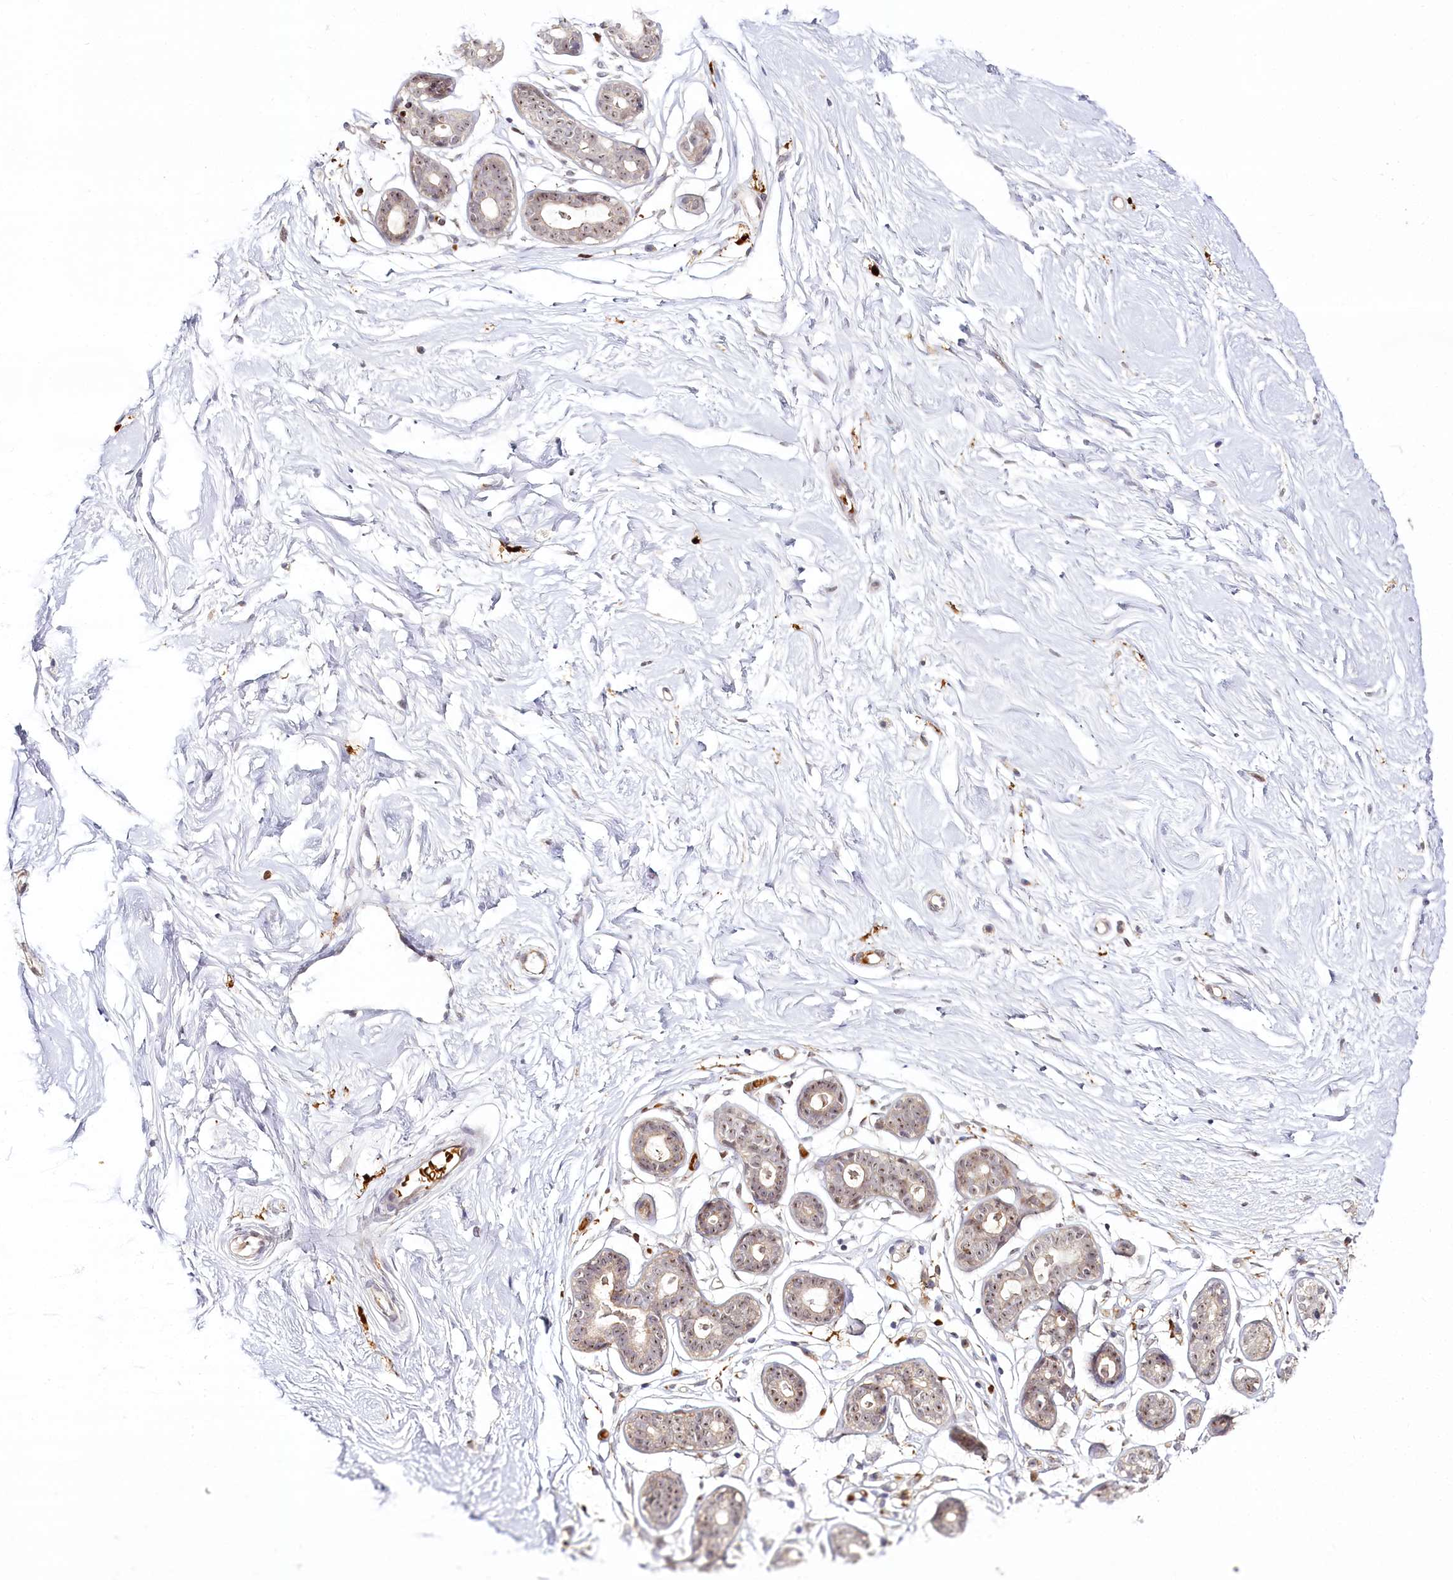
{"staining": {"intensity": "weak", "quantity": "25%-75%", "location": "nuclear"}, "tissue": "breast", "cell_type": "Adipocytes", "image_type": "normal", "snomed": [{"axis": "morphology", "description": "Normal tissue, NOS"}, {"axis": "morphology", "description": "Adenoma, NOS"}, {"axis": "topography", "description": "Breast"}], "caption": "The histopathology image displays staining of benign breast, revealing weak nuclear protein positivity (brown color) within adipocytes.", "gene": "WDR36", "patient": {"sex": "female", "age": 23}}